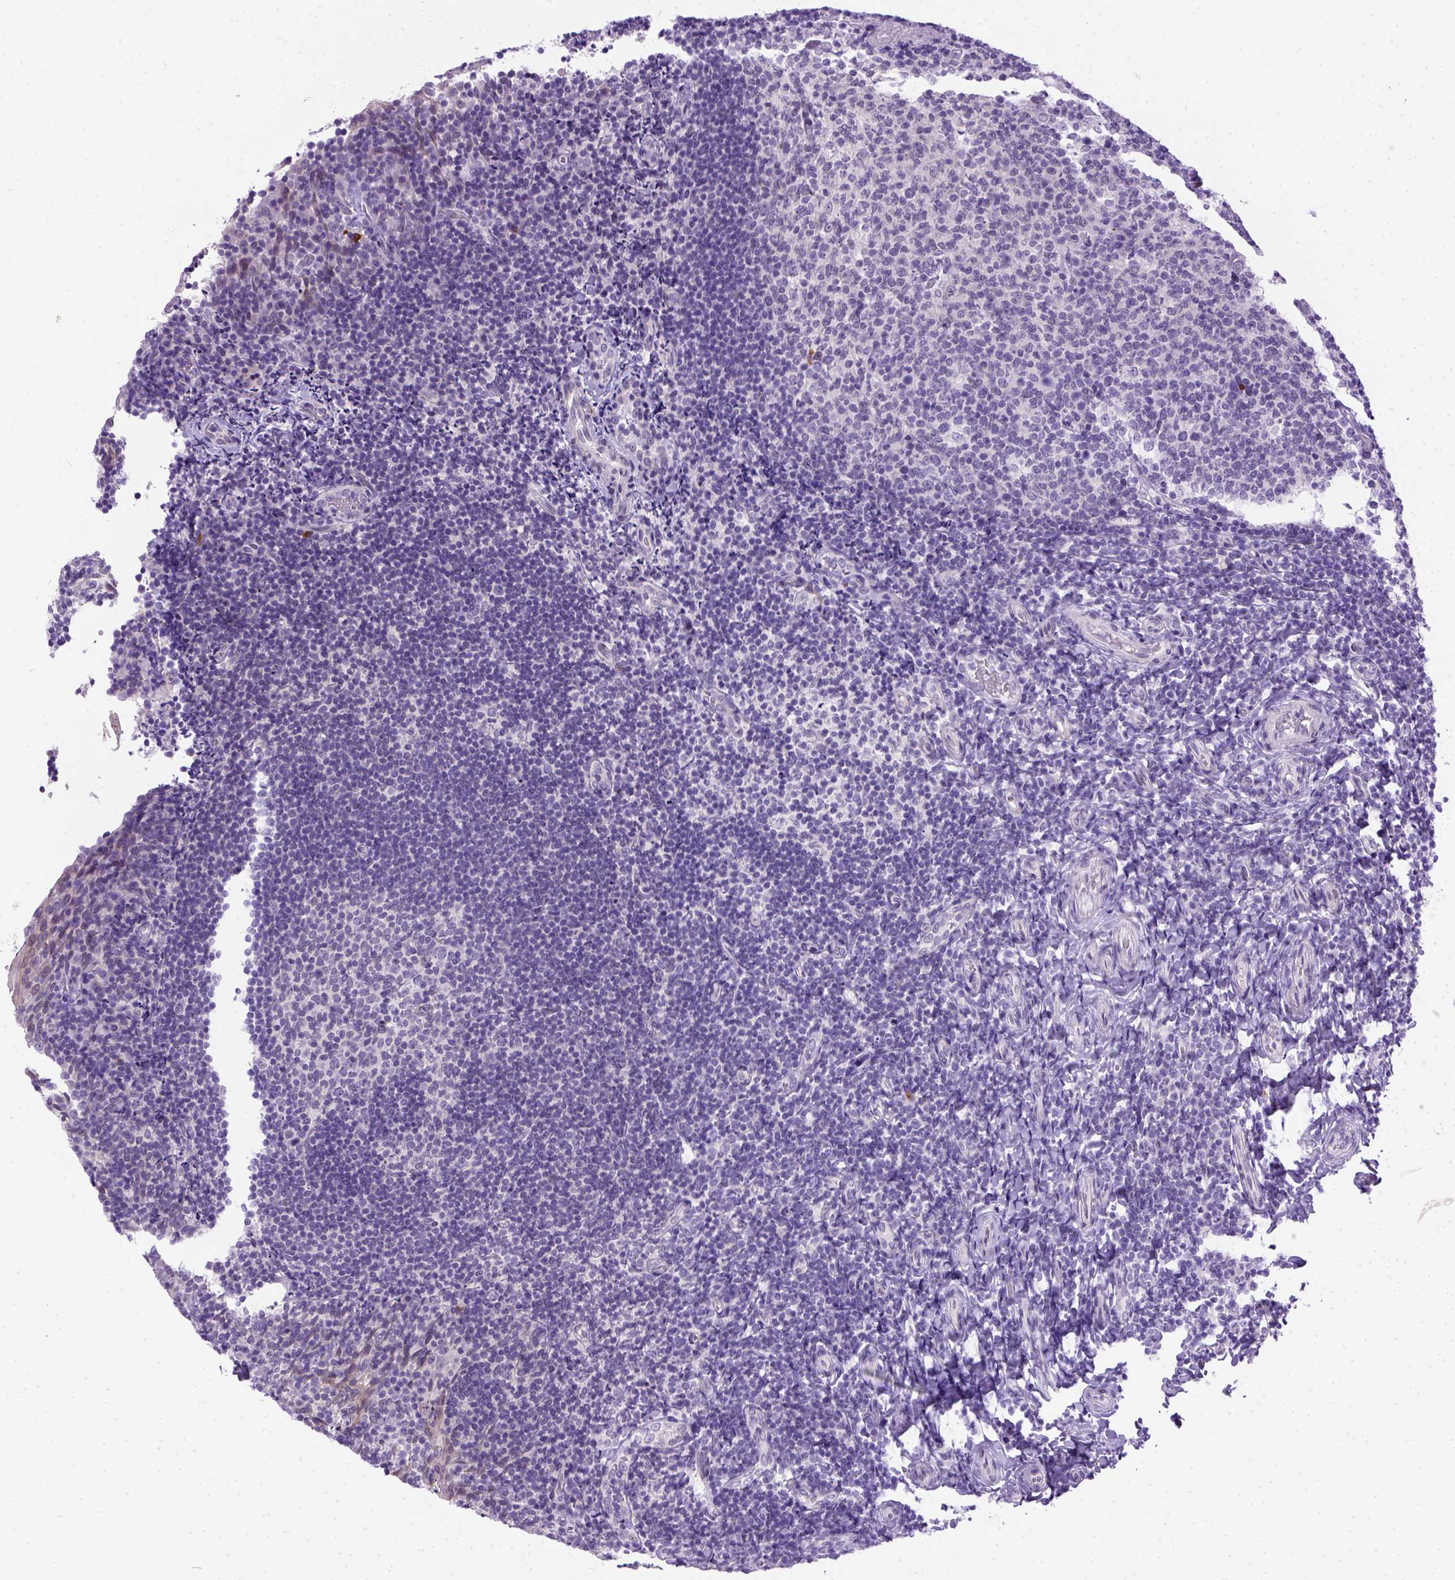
{"staining": {"intensity": "negative", "quantity": "none", "location": "none"}, "tissue": "tonsil", "cell_type": "Germinal center cells", "image_type": "normal", "snomed": [{"axis": "morphology", "description": "Normal tissue, NOS"}, {"axis": "topography", "description": "Tonsil"}], "caption": "Immunohistochemistry (IHC) image of unremarkable tonsil: human tonsil stained with DAB reveals no significant protein expression in germinal center cells. (DAB immunohistochemistry (IHC), high magnification).", "gene": "FAM184B", "patient": {"sex": "female", "age": 10}}